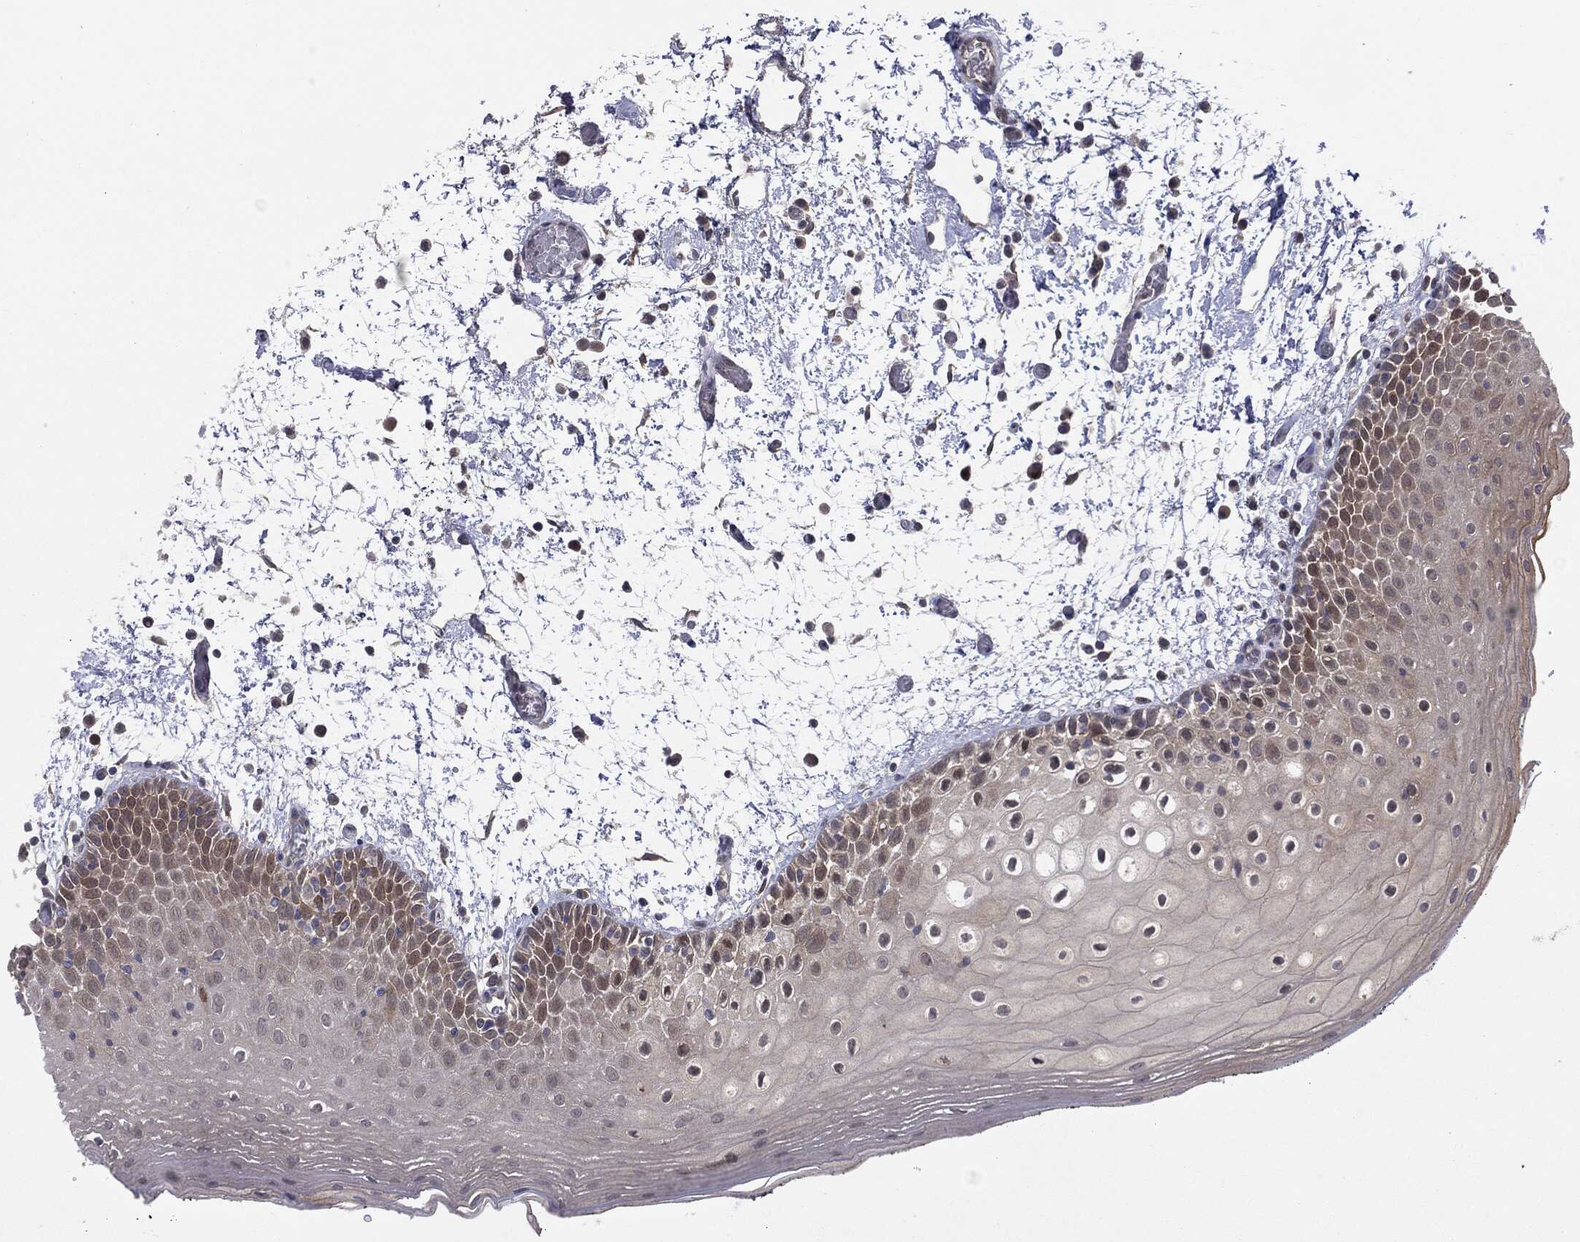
{"staining": {"intensity": "negative", "quantity": "none", "location": "none"}, "tissue": "oral mucosa", "cell_type": "Squamous epithelial cells", "image_type": "normal", "snomed": [{"axis": "morphology", "description": "Normal tissue, NOS"}, {"axis": "morphology", "description": "Squamous cell carcinoma, NOS"}, {"axis": "topography", "description": "Oral tissue"}, {"axis": "topography", "description": "Tounge, NOS"}, {"axis": "topography", "description": "Head-Neck"}], "caption": "Immunohistochemistry image of unremarkable oral mucosa: oral mucosa stained with DAB (3,3'-diaminobenzidine) shows no significant protein staining in squamous epithelial cells. The staining was performed using DAB (3,3'-diaminobenzidine) to visualize the protein expression in brown, while the nuclei were stained in blue with hematoxylin (Magnification: 20x).", "gene": "KRT7", "patient": {"sex": "female", "age": 80}}